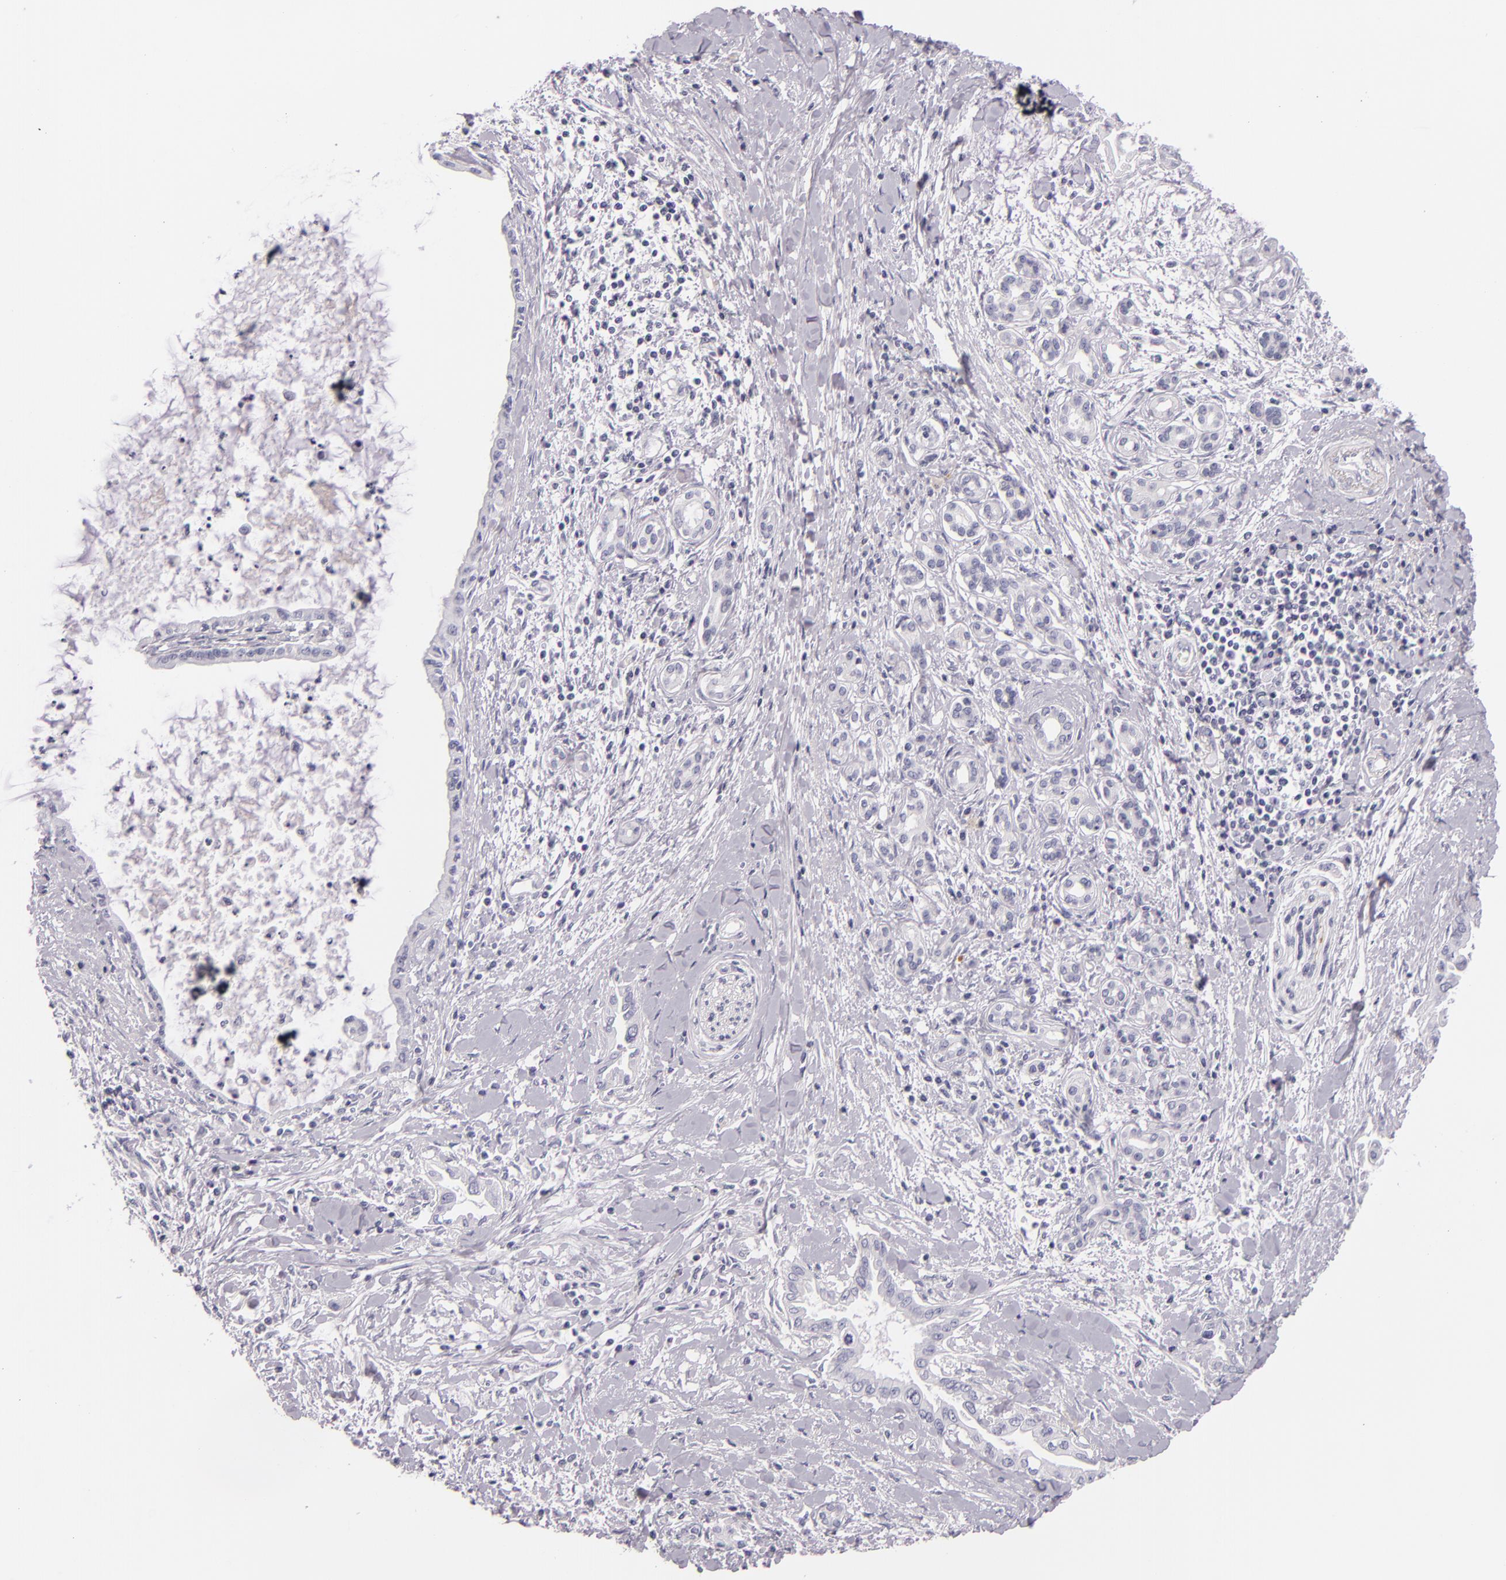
{"staining": {"intensity": "negative", "quantity": "none", "location": "none"}, "tissue": "pancreatic cancer", "cell_type": "Tumor cells", "image_type": "cancer", "snomed": [{"axis": "morphology", "description": "Adenocarcinoma, NOS"}, {"axis": "topography", "description": "Pancreas"}], "caption": "A photomicrograph of pancreatic cancer (adenocarcinoma) stained for a protein exhibits no brown staining in tumor cells.", "gene": "INA", "patient": {"sex": "female", "age": 64}}